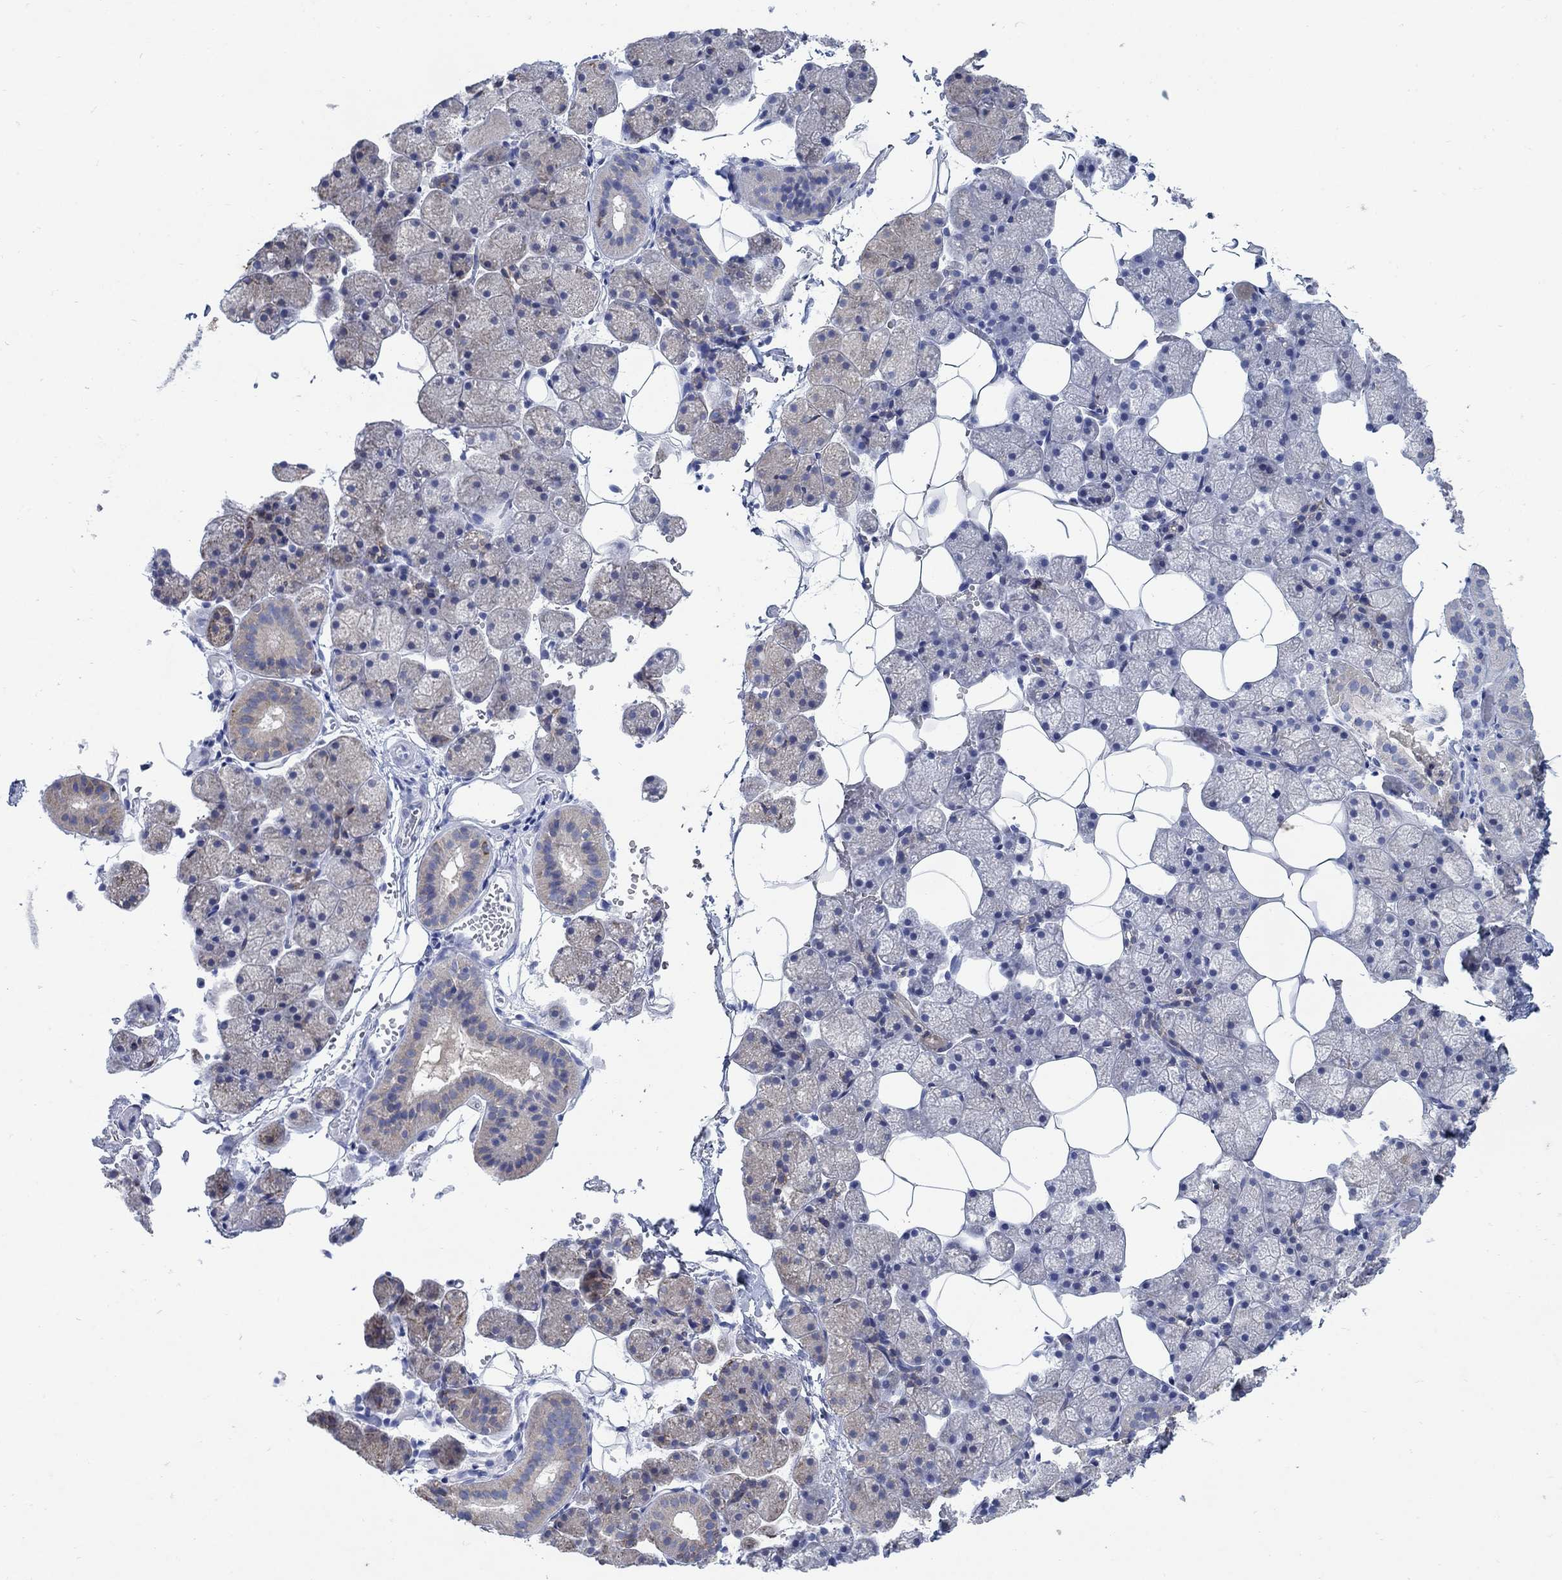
{"staining": {"intensity": "weak", "quantity": "<25%", "location": "cytoplasmic/membranous"}, "tissue": "salivary gland", "cell_type": "Glandular cells", "image_type": "normal", "snomed": [{"axis": "morphology", "description": "Normal tissue, NOS"}, {"axis": "topography", "description": "Salivary gland"}], "caption": "DAB (3,3'-diaminobenzidine) immunohistochemical staining of benign human salivary gland demonstrates no significant positivity in glandular cells.", "gene": "ZDHHC14", "patient": {"sex": "male", "age": 38}}